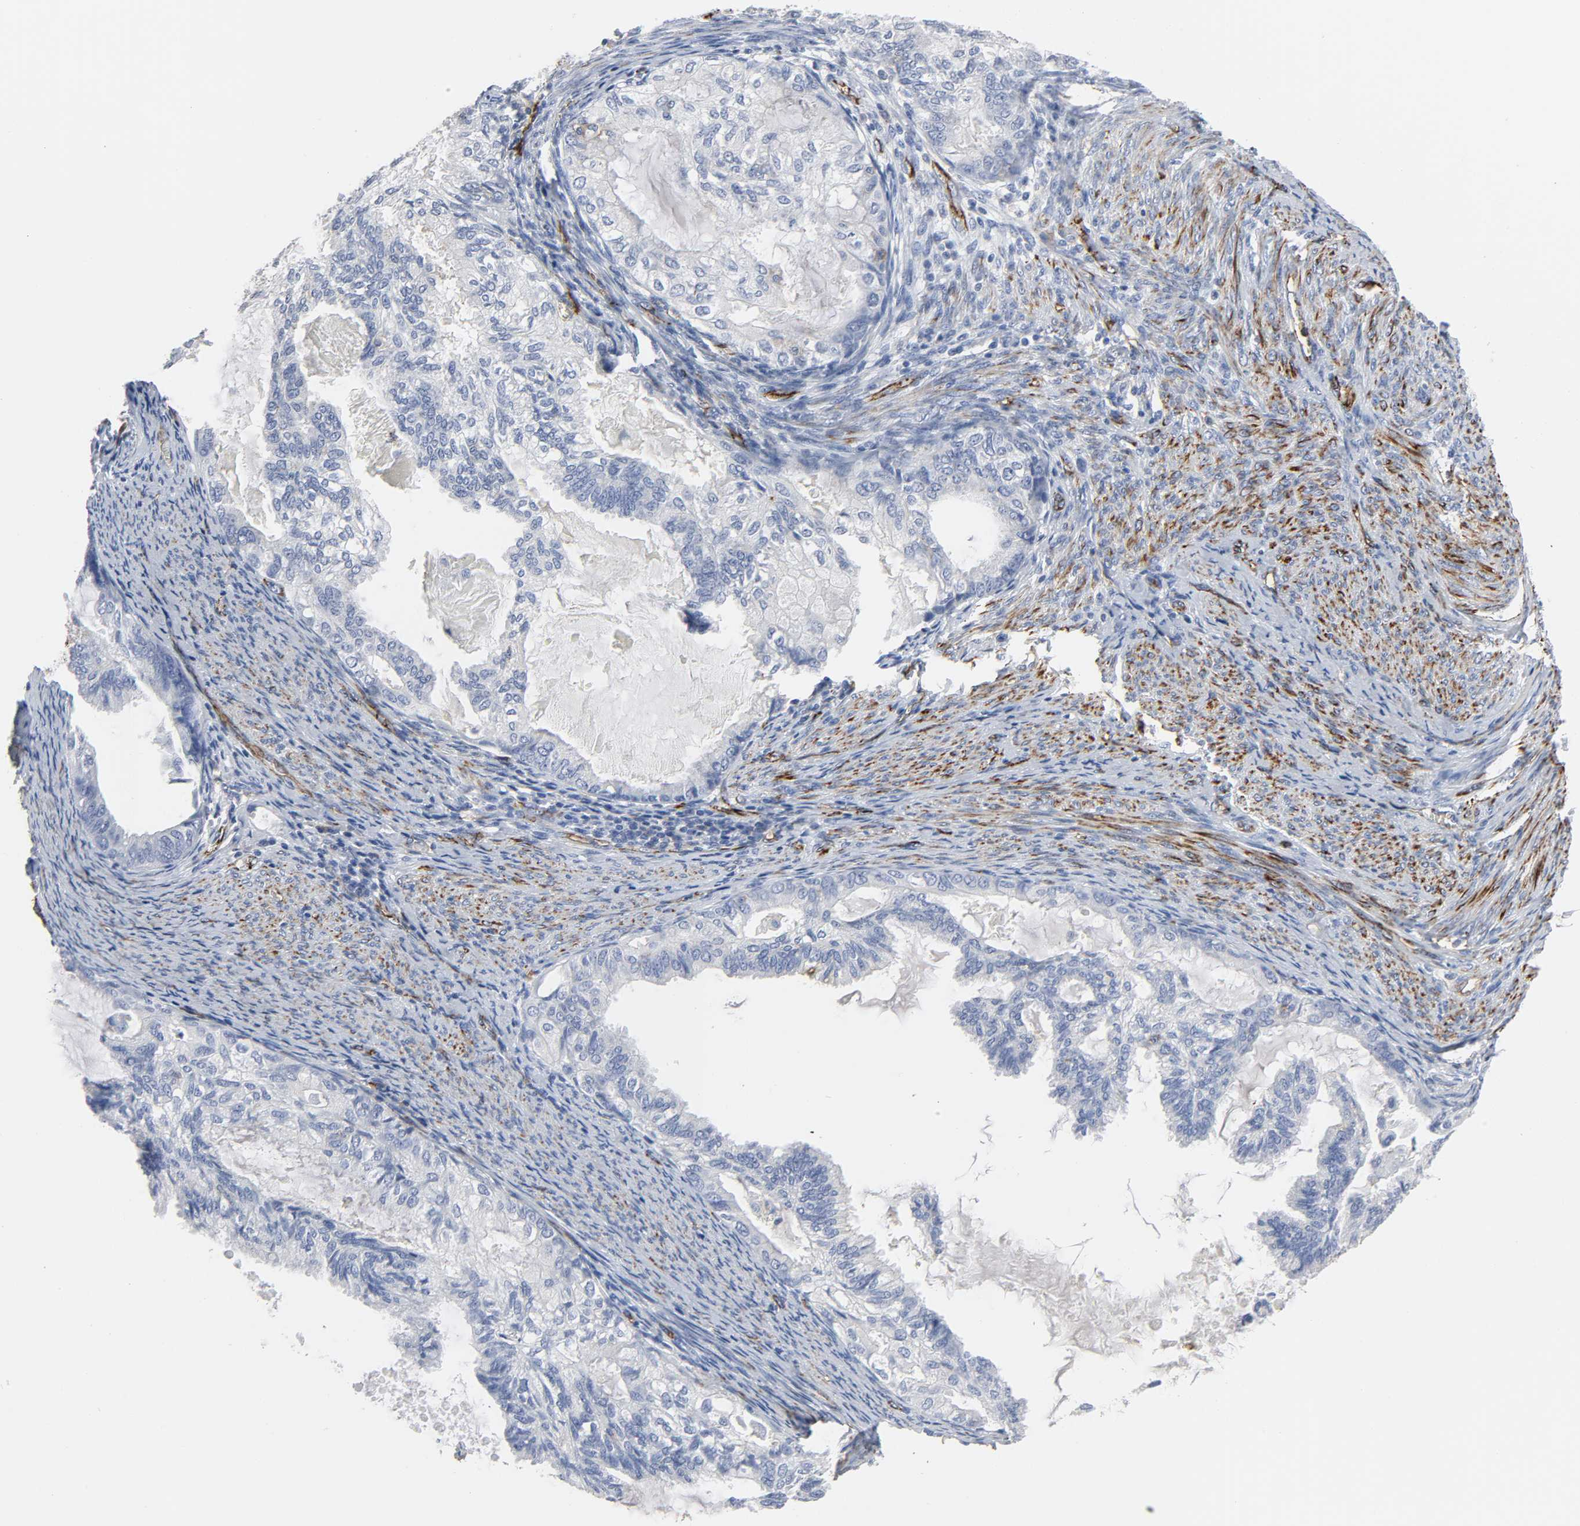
{"staining": {"intensity": "negative", "quantity": "none", "location": "none"}, "tissue": "cervical cancer", "cell_type": "Tumor cells", "image_type": "cancer", "snomed": [{"axis": "morphology", "description": "Normal tissue, NOS"}, {"axis": "morphology", "description": "Adenocarcinoma, NOS"}, {"axis": "topography", "description": "Cervix"}, {"axis": "topography", "description": "Endometrium"}], "caption": "IHC micrograph of neoplastic tissue: adenocarcinoma (cervical) stained with DAB reveals no significant protein positivity in tumor cells.", "gene": "PECAM1", "patient": {"sex": "female", "age": 86}}